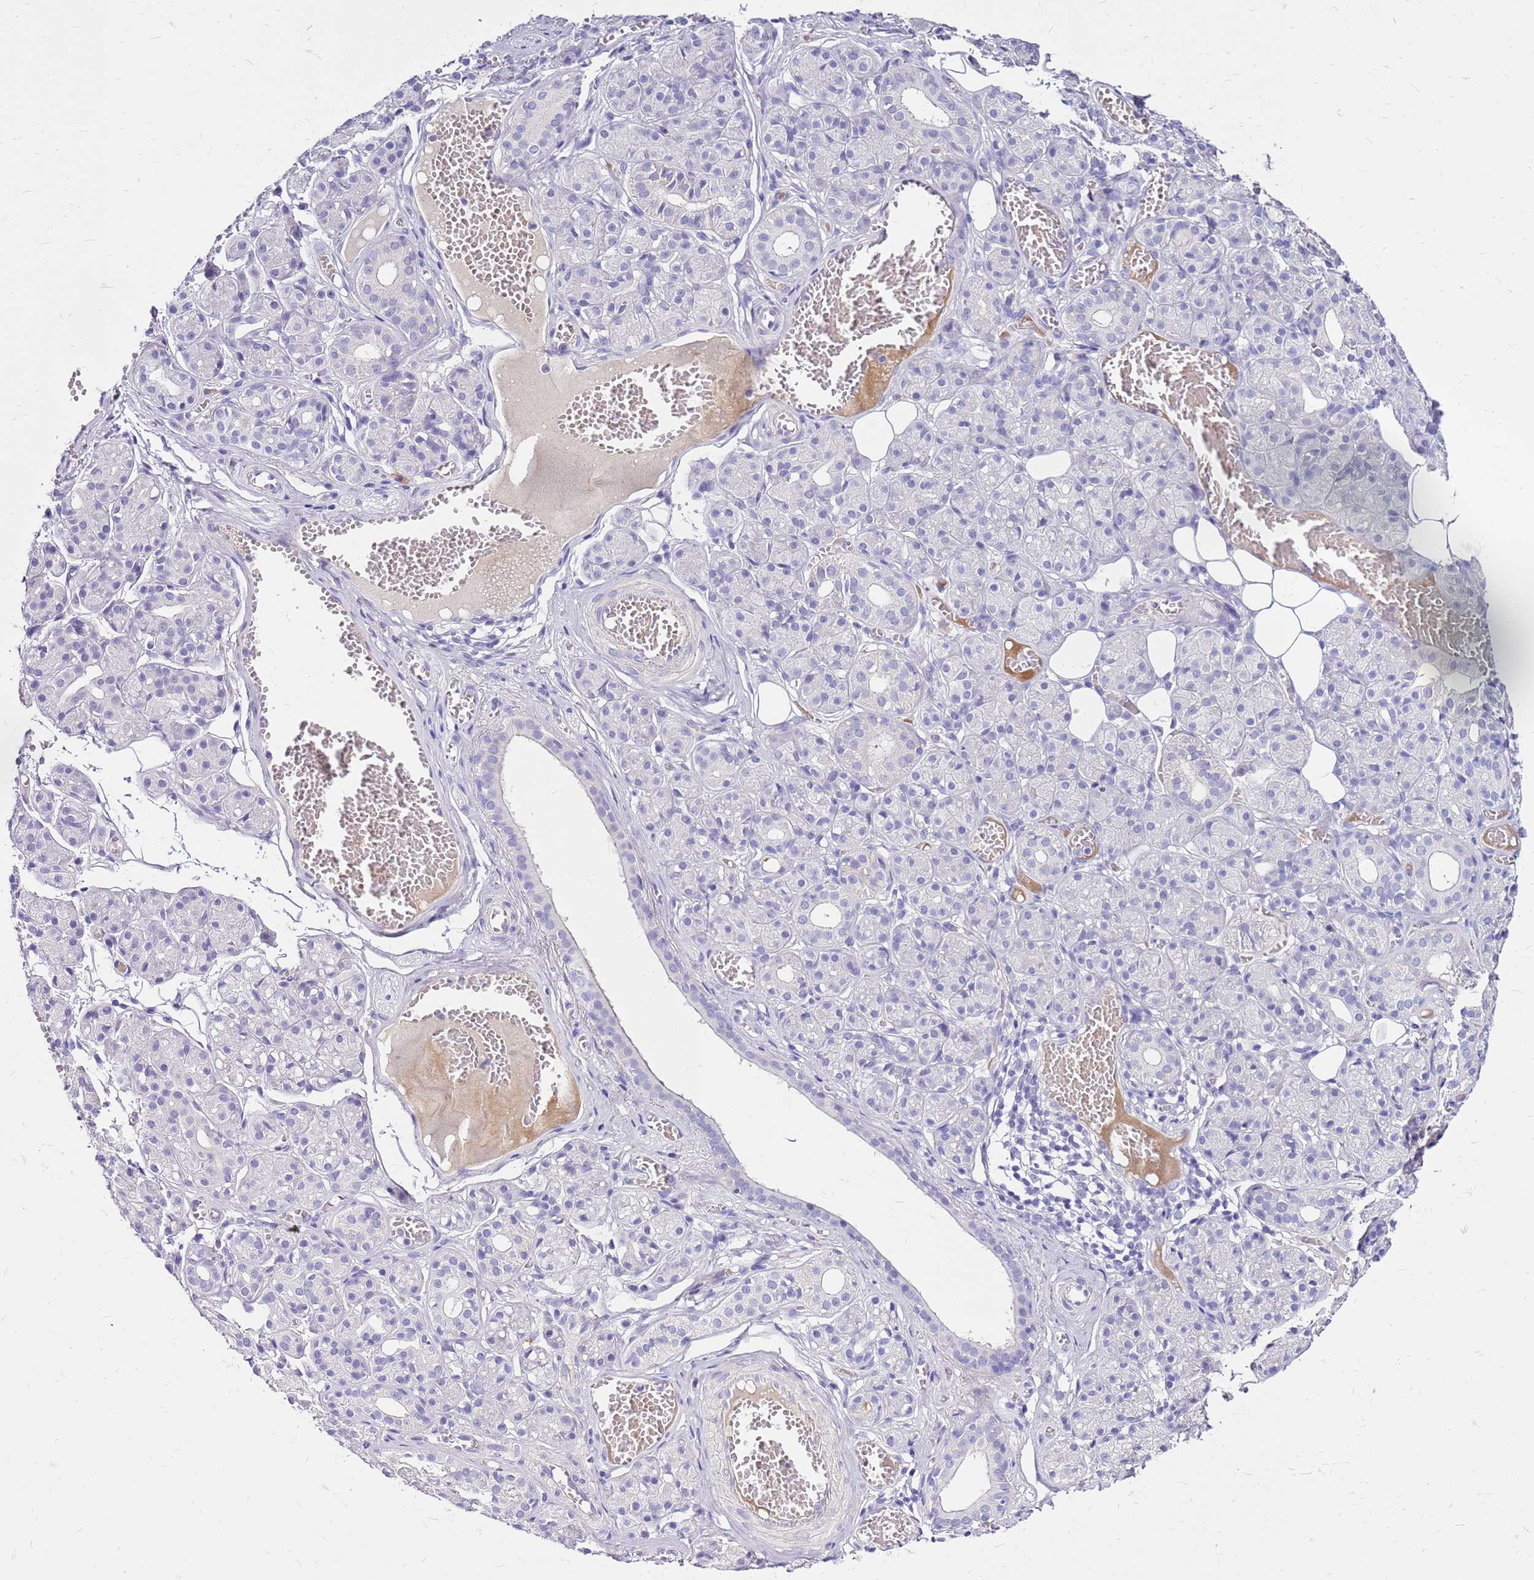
{"staining": {"intensity": "negative", "quantity": "none", "location": "none"}, "tissue": "salivary gland", "cell_type": "Glandular cells", "image_type": "normal", "snomed": [{"axis": "morphology", "description": "Normal tissue, NOS"}, {"axis": "topography", "description": "Salivary gland"}], "caption": "This is an immunohistochemistry micrograph of unremarkable human salivary gland. There is no staining in glandular cells.", "gene": "DCDC2B", "patient": {"sex": "male", "age": 63}}